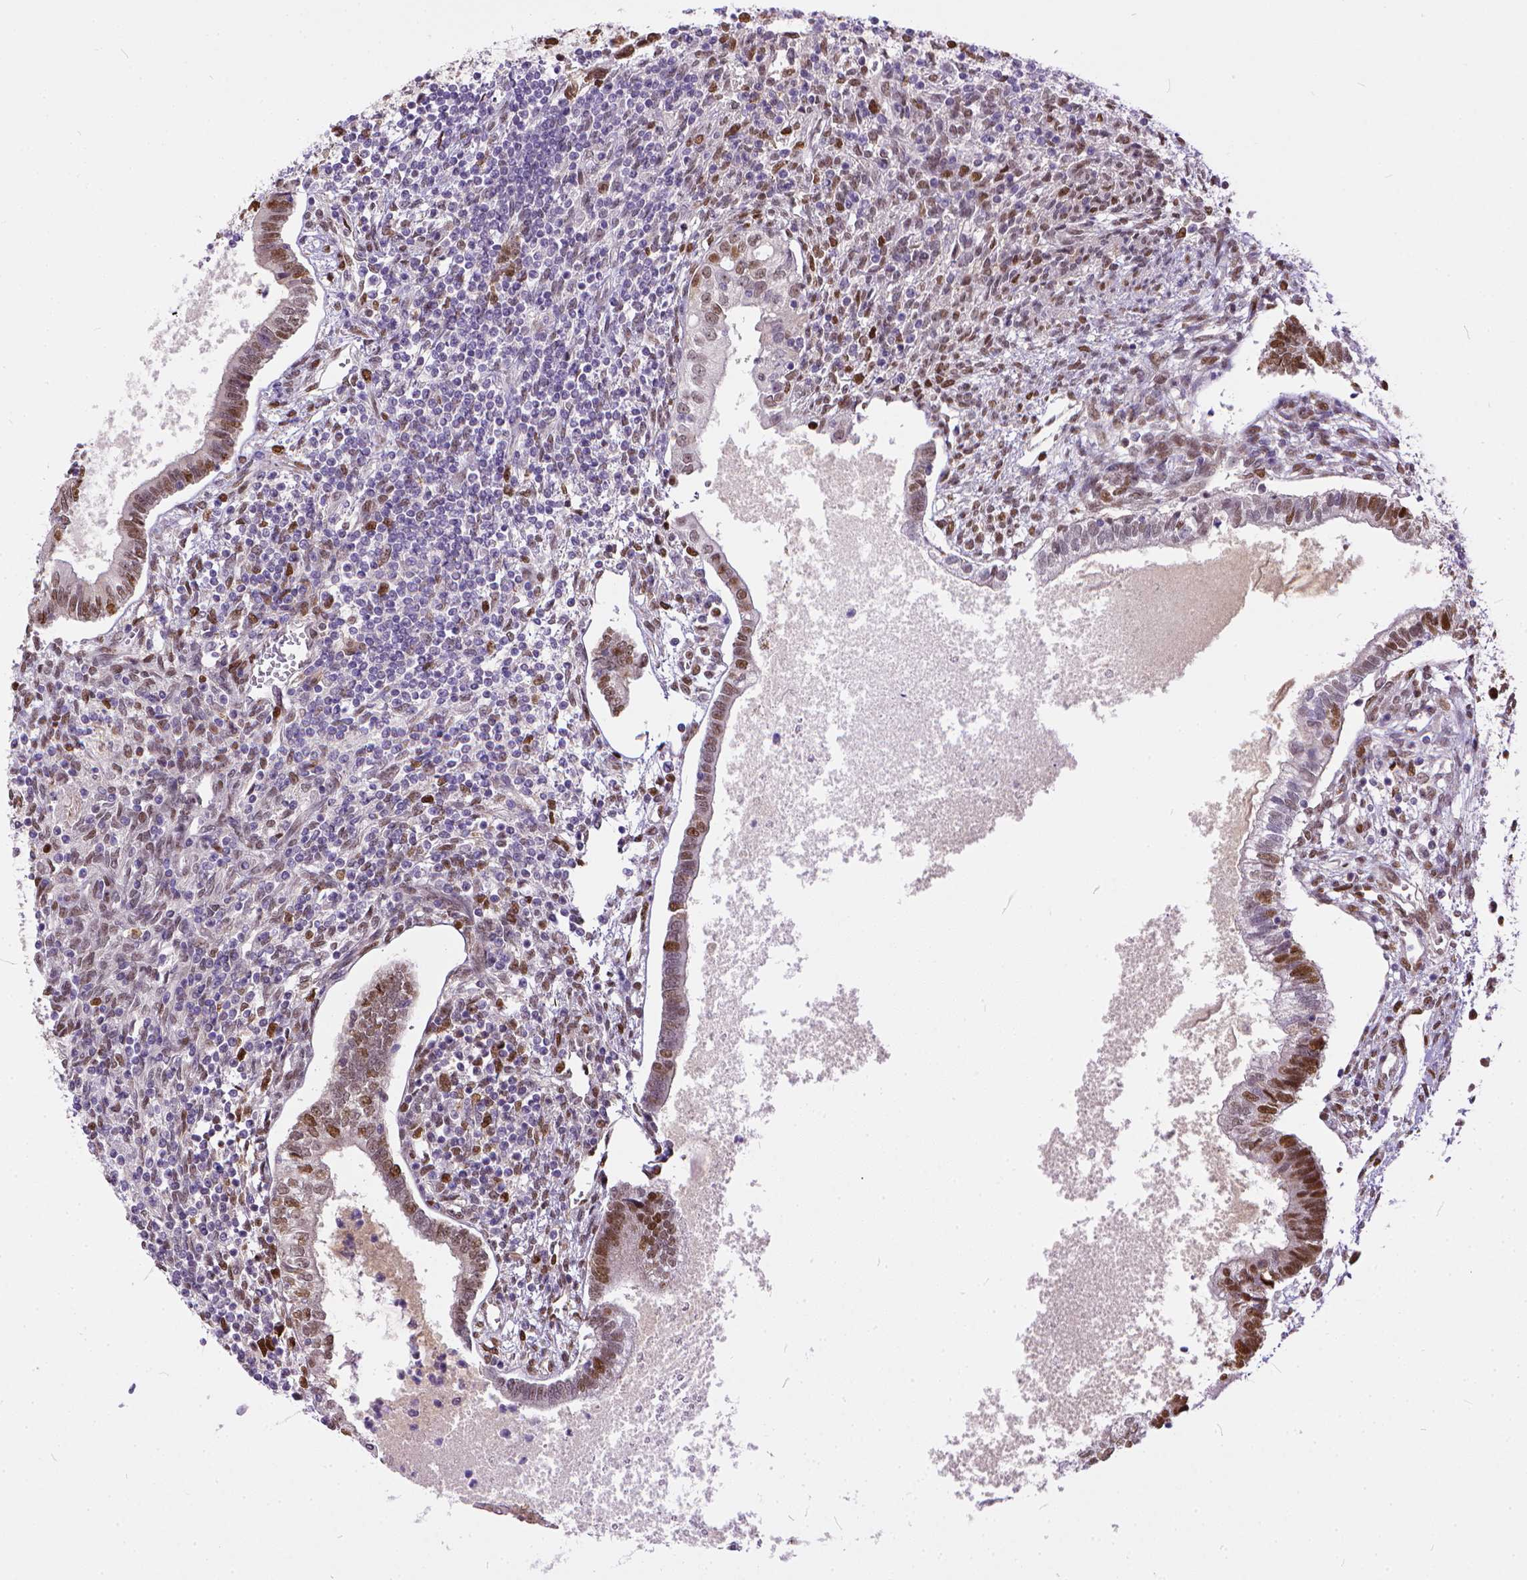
{"staining": {"intensity": "moderate", "quantity": ">75%", "location": "nuclear"}, "tissue": "testis cancer", "cell_type": "Tumor cells", "image_type": "cancer", "snomed": [{"axis": "morphology", "description": "Carcinoma, Embryonal, NOS"}, {"axis": "topography", "description": "Testis"}], "caption": "A histopathology image of testis cancer stained for a protein exhibits moderate nuclear brown staining in tumor cells.", "gene": "ERCC1", "patient": {"sex": "male", "age": 37}}